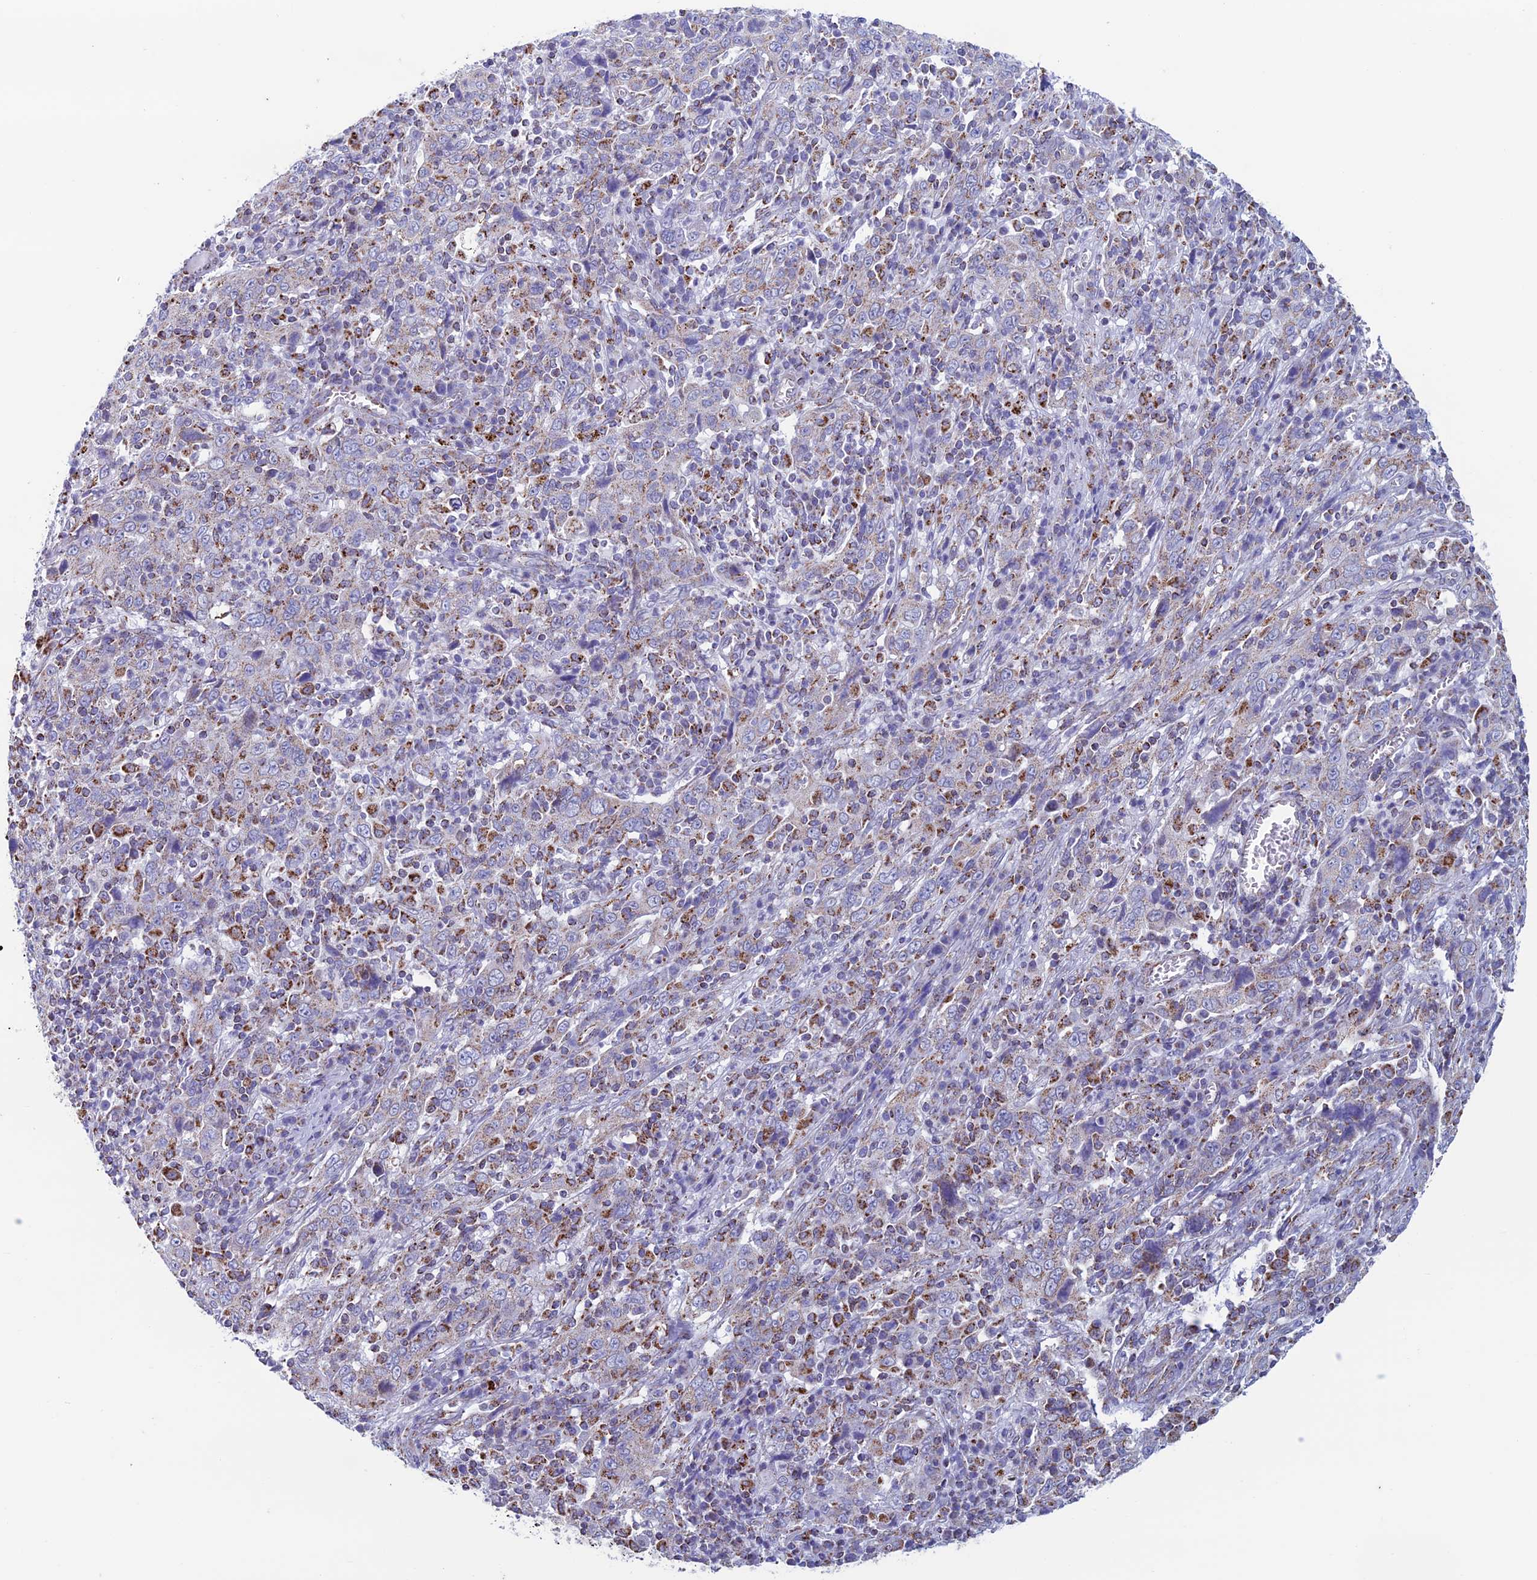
{"staining": {"intensity": "weak", "quantity": "25%-75%", "location": "cytoplasmic/membranous"}, "tissue": "cervical cancer", "cell_type": "Tumor cells", "image_type": "cancer", "snomed": [{"axis": "morphology", "description": "Squamous cell carcinoma, NOS"}, {"axis": "topography", "description": "Cervix"}], "caption": "This image demonstrates immunohistochemistry (IHC) staining of cervical cancer (squamous cell carcinoma), with low weak cytoplasmic/membranous positivity in about 25%-75% of tumor cells.", "gene": "ZNG1B", "patient": {"sex": "female", "age": 46}}